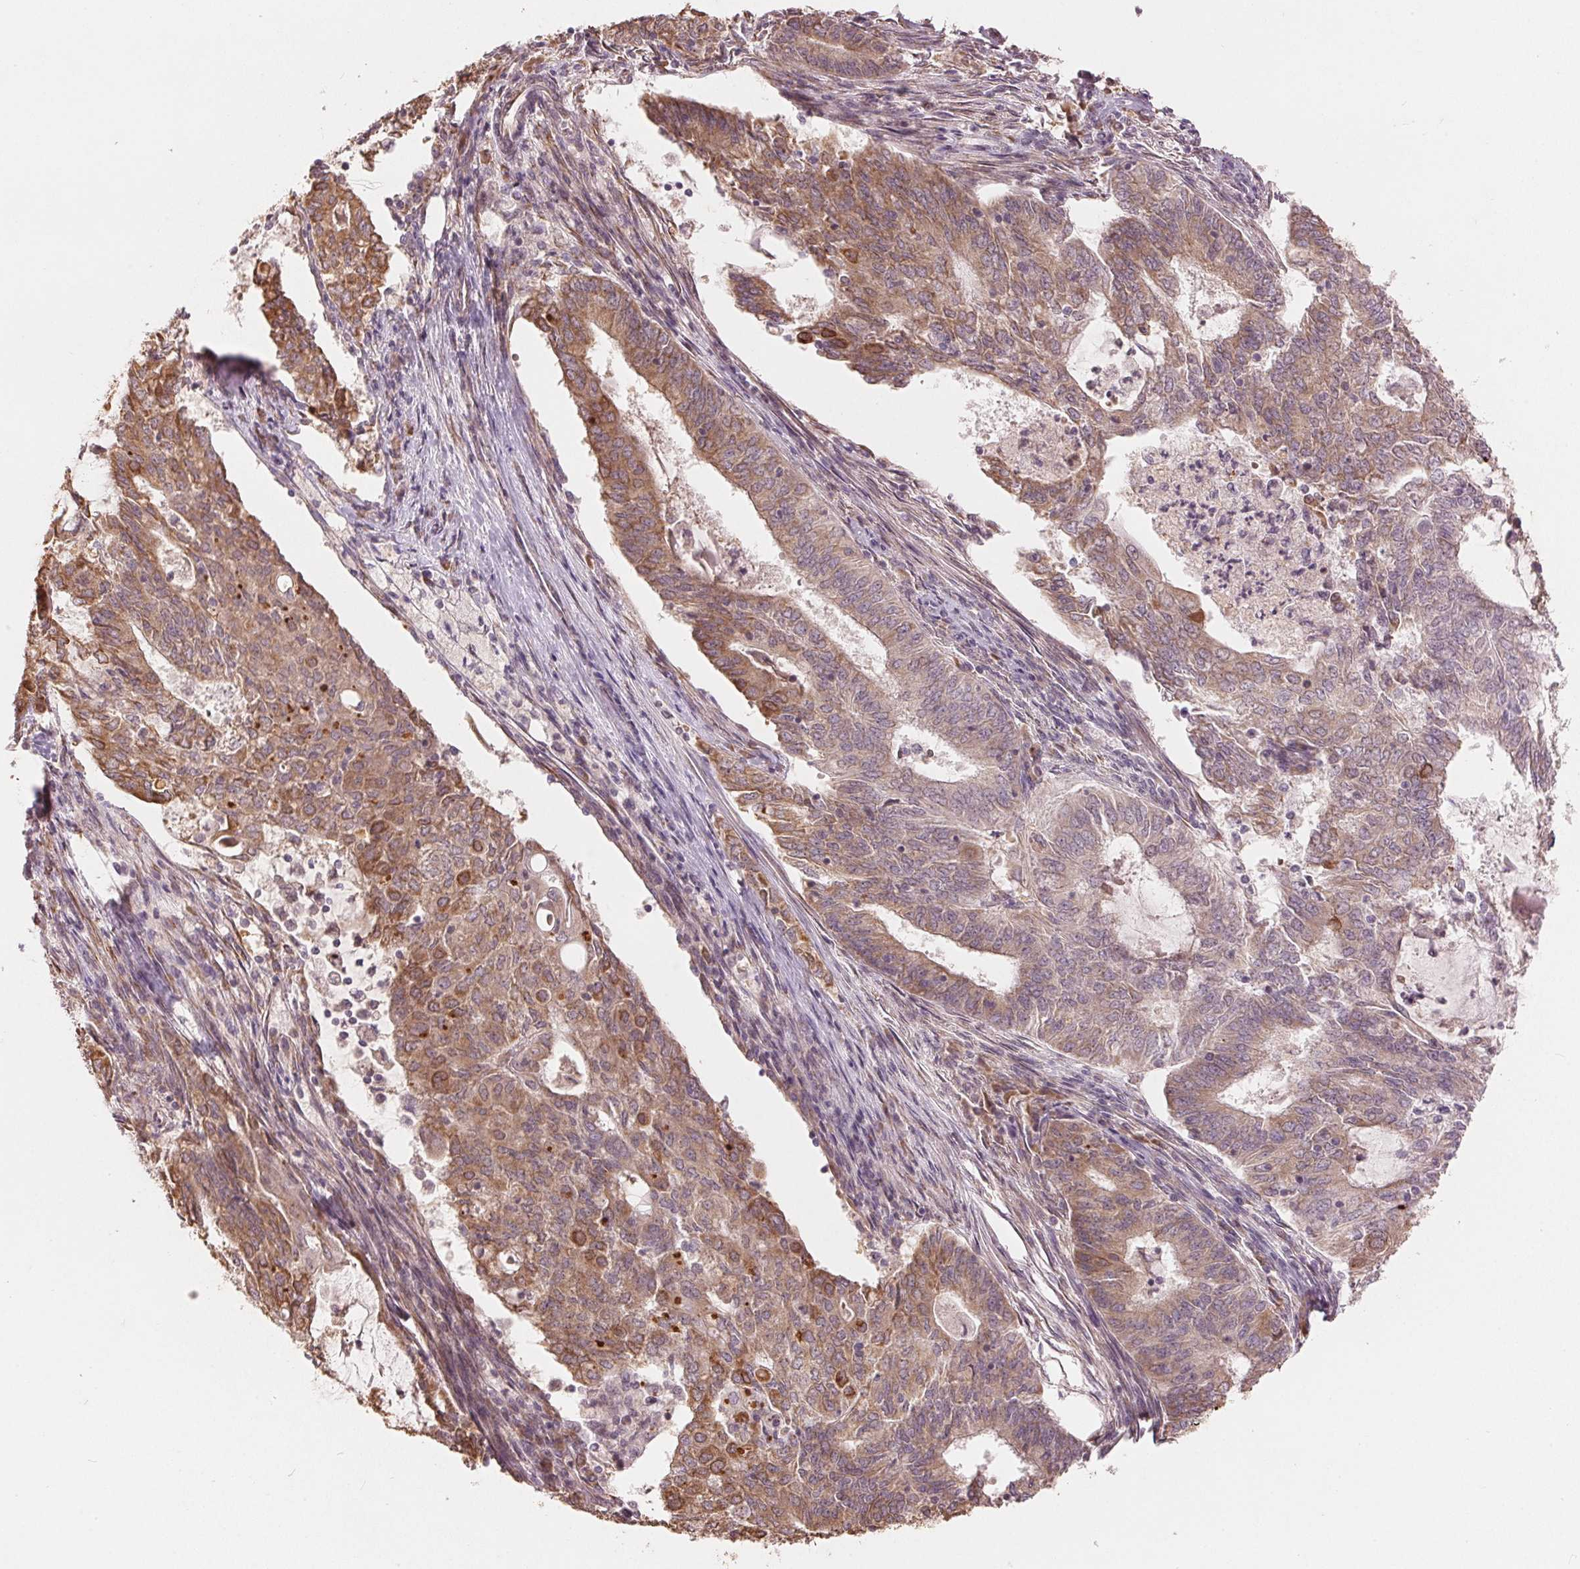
{"staining": {"intensity": "moderate", "quantity": ">75%", "location": "cytoplasmic/membranous"}, "tissue": "endometrial cancer", "cell_type": "Tumor cells", "image_type": "cancer", "snomed": [{"axis": "morphology", "description": "Adenocarcinoma, NOS"}, {"axis": "topography", "description": "Endometrium"}], "caption": "Tumor cells exhibit medium levels of moderate cytoplasmic/membranous positivity in approximately >75% of cells in adenocarcinoma (endometrial).", "gene": "SLC20A1", "patient": {"sex": "female", "age": 62}}